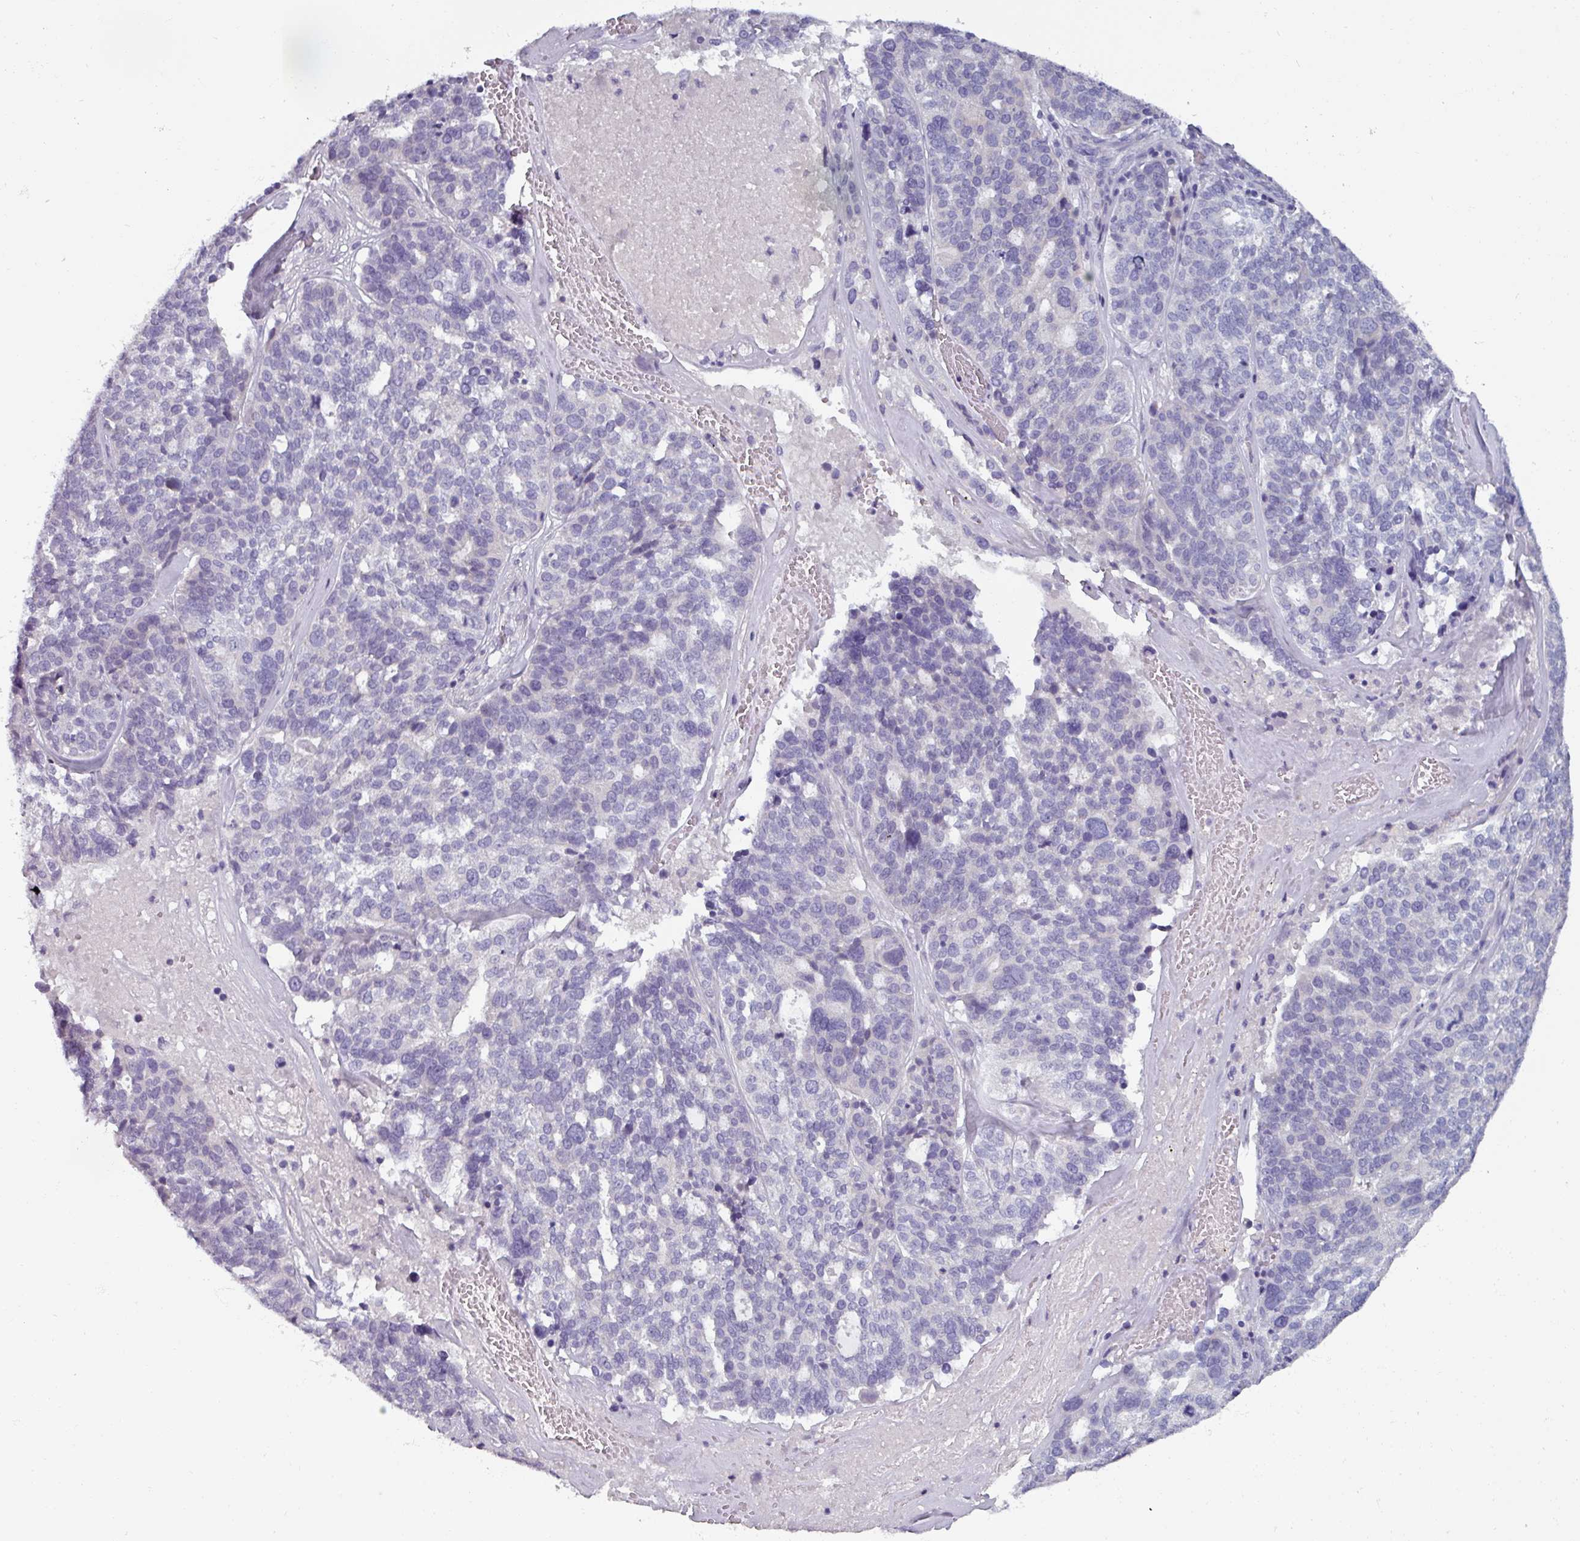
{"staining": {"intensity": "negative", "quantity": "none", "location": "none"}, "tissue": "ovarian cancer", "cell_type": "Tumor cells", "image_type": "cancer", "snomed": [{"axis": "morphology", "description": "Cystadenocarcinoma, serous, NOS"}, {"axis": "topography", "description": "Ovary"}], "caption": "This is an immunohistochemistry micrograph of serous cystadenocarcinoma (ovarian). There is no positivity in tumor cells.", "gene": "SMIM11", "patient": {"sex": "female", "age": 59}}